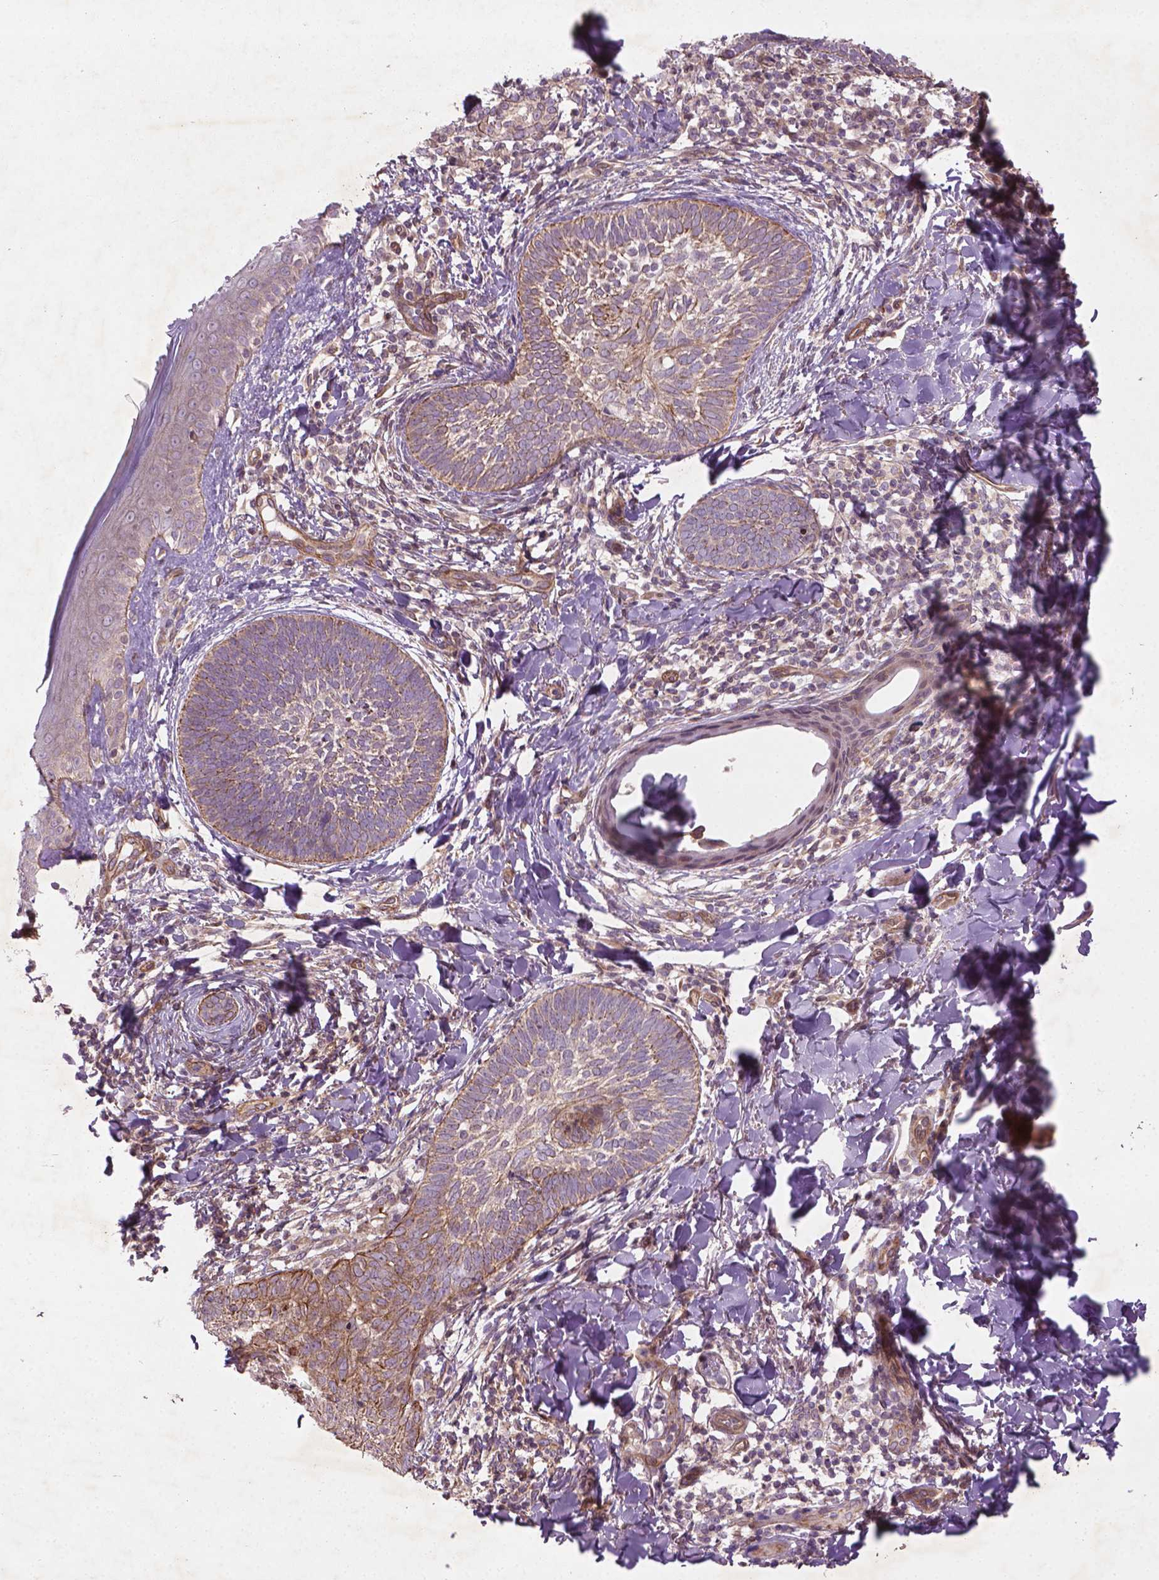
{"staining": {"intensity": "weak", "quantity": ">75%", "location": "cytoplasmic/membranous"}, "tissue": "skin cancer", "cell_type": "Tumor cells", "image_type": "cancer", "snomed": [{"axis": "morphology", "description": "Normal tissue, NOS"}, {"axis": "morphology", "description": "Basal cell carcinoma"}, {"axis": "topography", "description": "Skin"}], "caption": "Protein staining demonstrates weak cytoplasmic/membranous expression in about >75% of tumor cells in skin cancer (basal cell carcinoma).", "gene": "TCHP", "patient": {"sex": "male", "age": 46}}